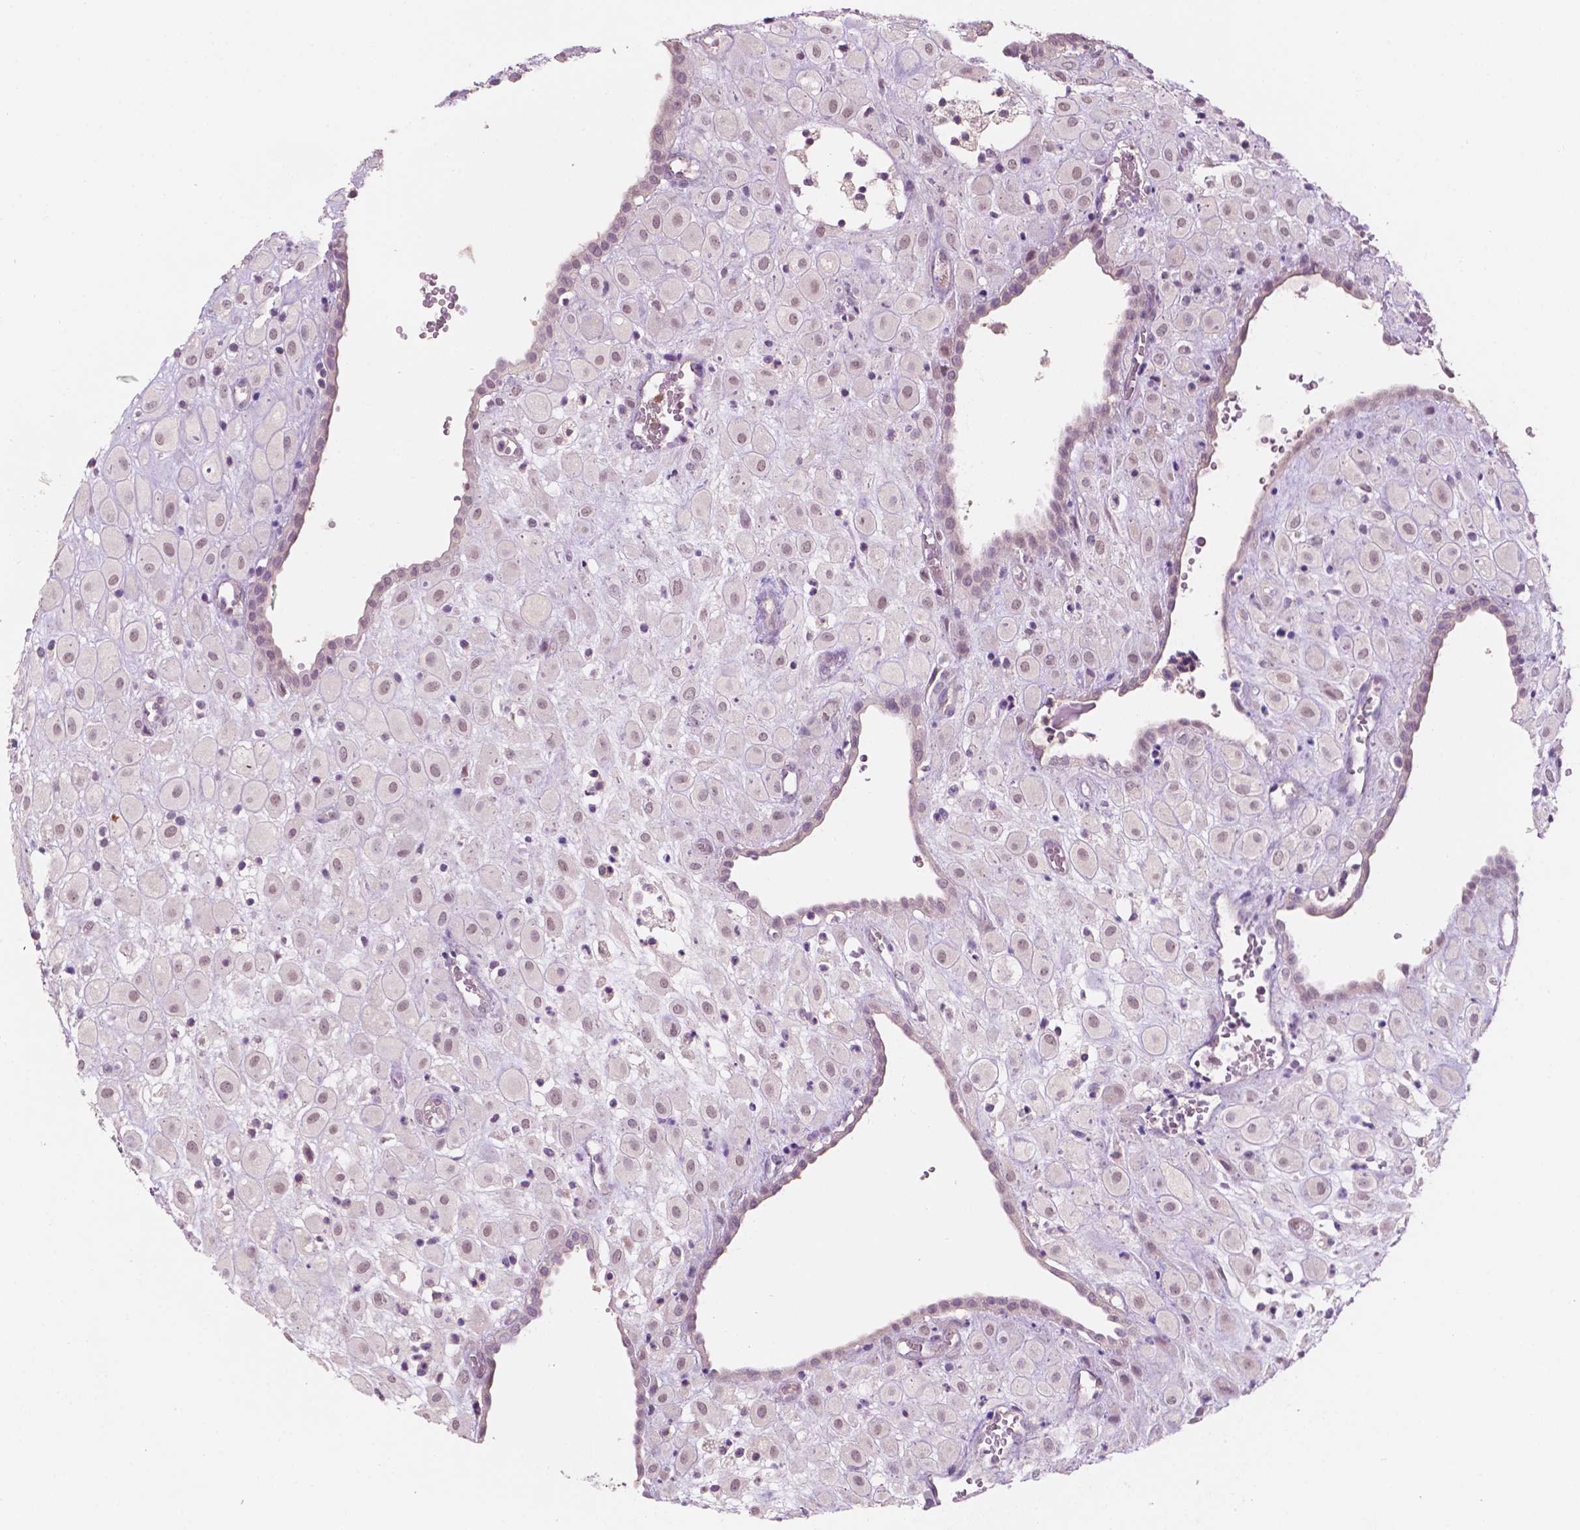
{"staining": {"intensity": "weak", "quantity": "<25%", "location": "nuclear"}, "tissue": "placenta", "cell_type": "Decidual cells", "image_type": "normal", "snomed": [{"axis": "morphology", "description": "Normal tissue, NOS"}, {"axis": "topography", "description": "Placenta"}], "caption": "Benign placenta was stained to show a protein in brown. There is no significant expression in decidual cells. (Brightfield microscopy of DAB IHC at high magnification).", "gene": "TM6SF2", "patient": {"sex": "female", "age": 24}}